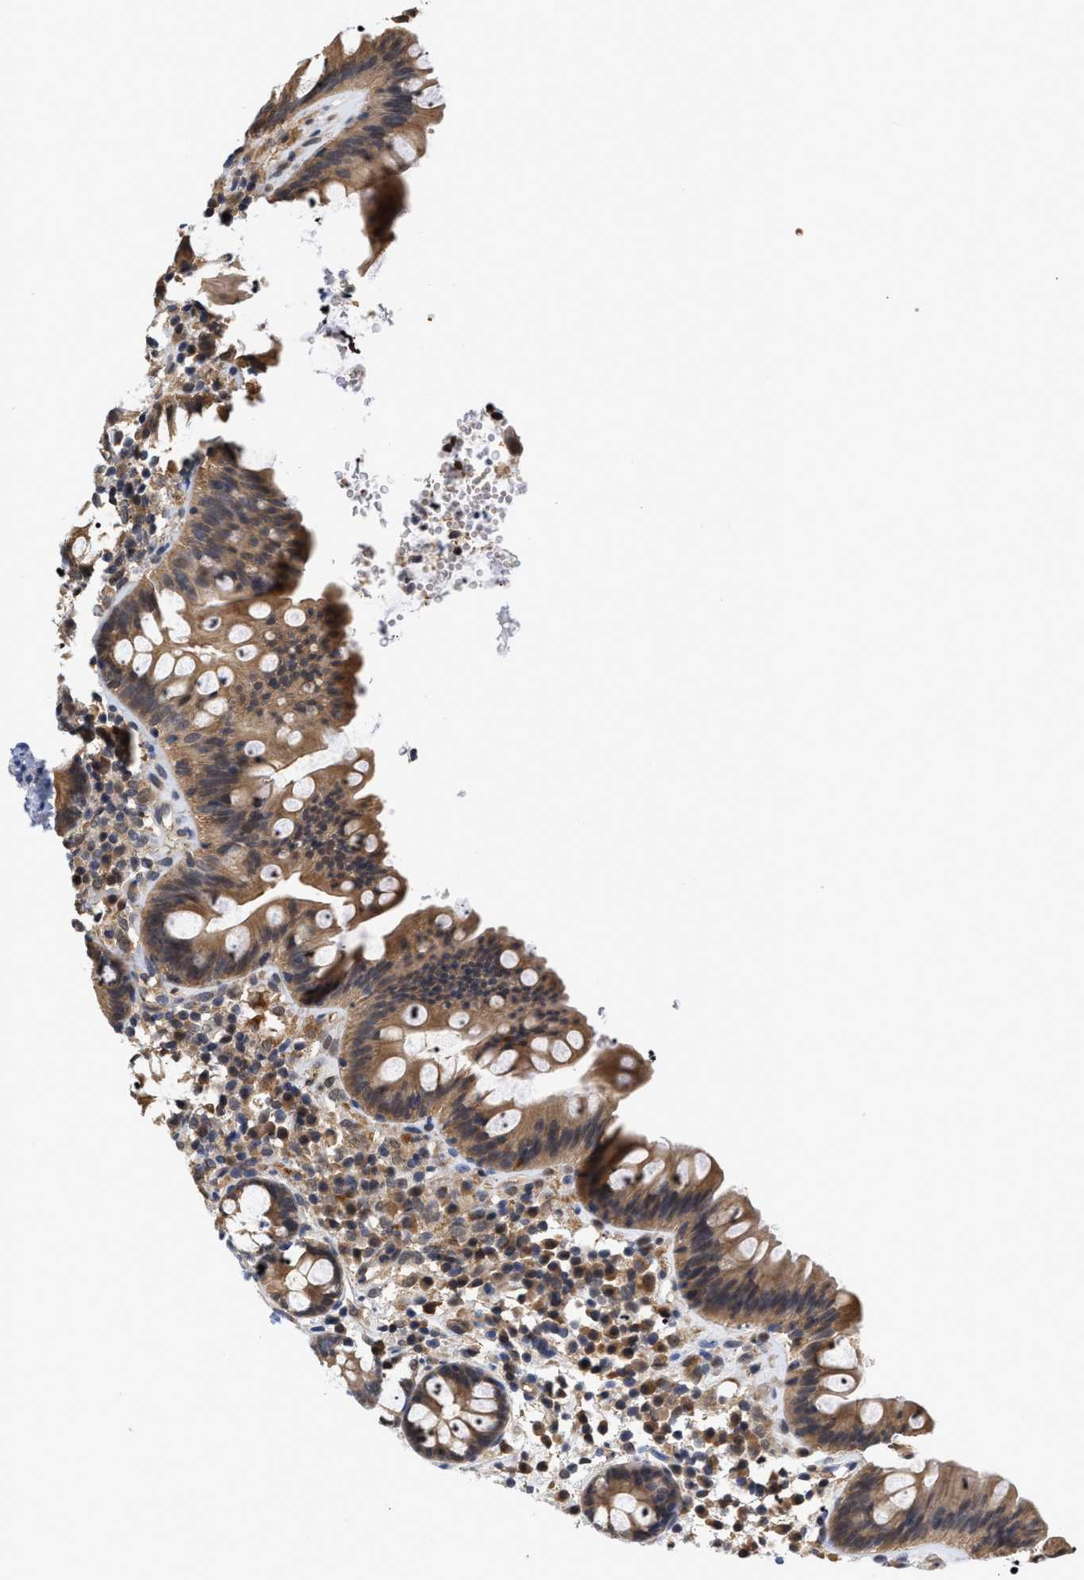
{"staining": {"intensity": "moderate", "quantity": ">75%", "location": "cytoplasmic/membranous"}, "tissue": "colon", "cell_type": "Endothelial cells", "image_type": "normal", "snomed": [{"axis": "morphology", "description": "Normal tissue, NOS"}, {"axis": "topography", "description": "Colon"}], "caption": "IHC of benign colon displays medium levels of moderate cytoplasmic/membranous staining in about >75% of endothelial cells. (Stains: DAB in brown, nuclei in blue, Microscopy: brightfield microscopy at high magnification).", "gene": "SCAI", "patient": {"sex": "female", "age": 80}}